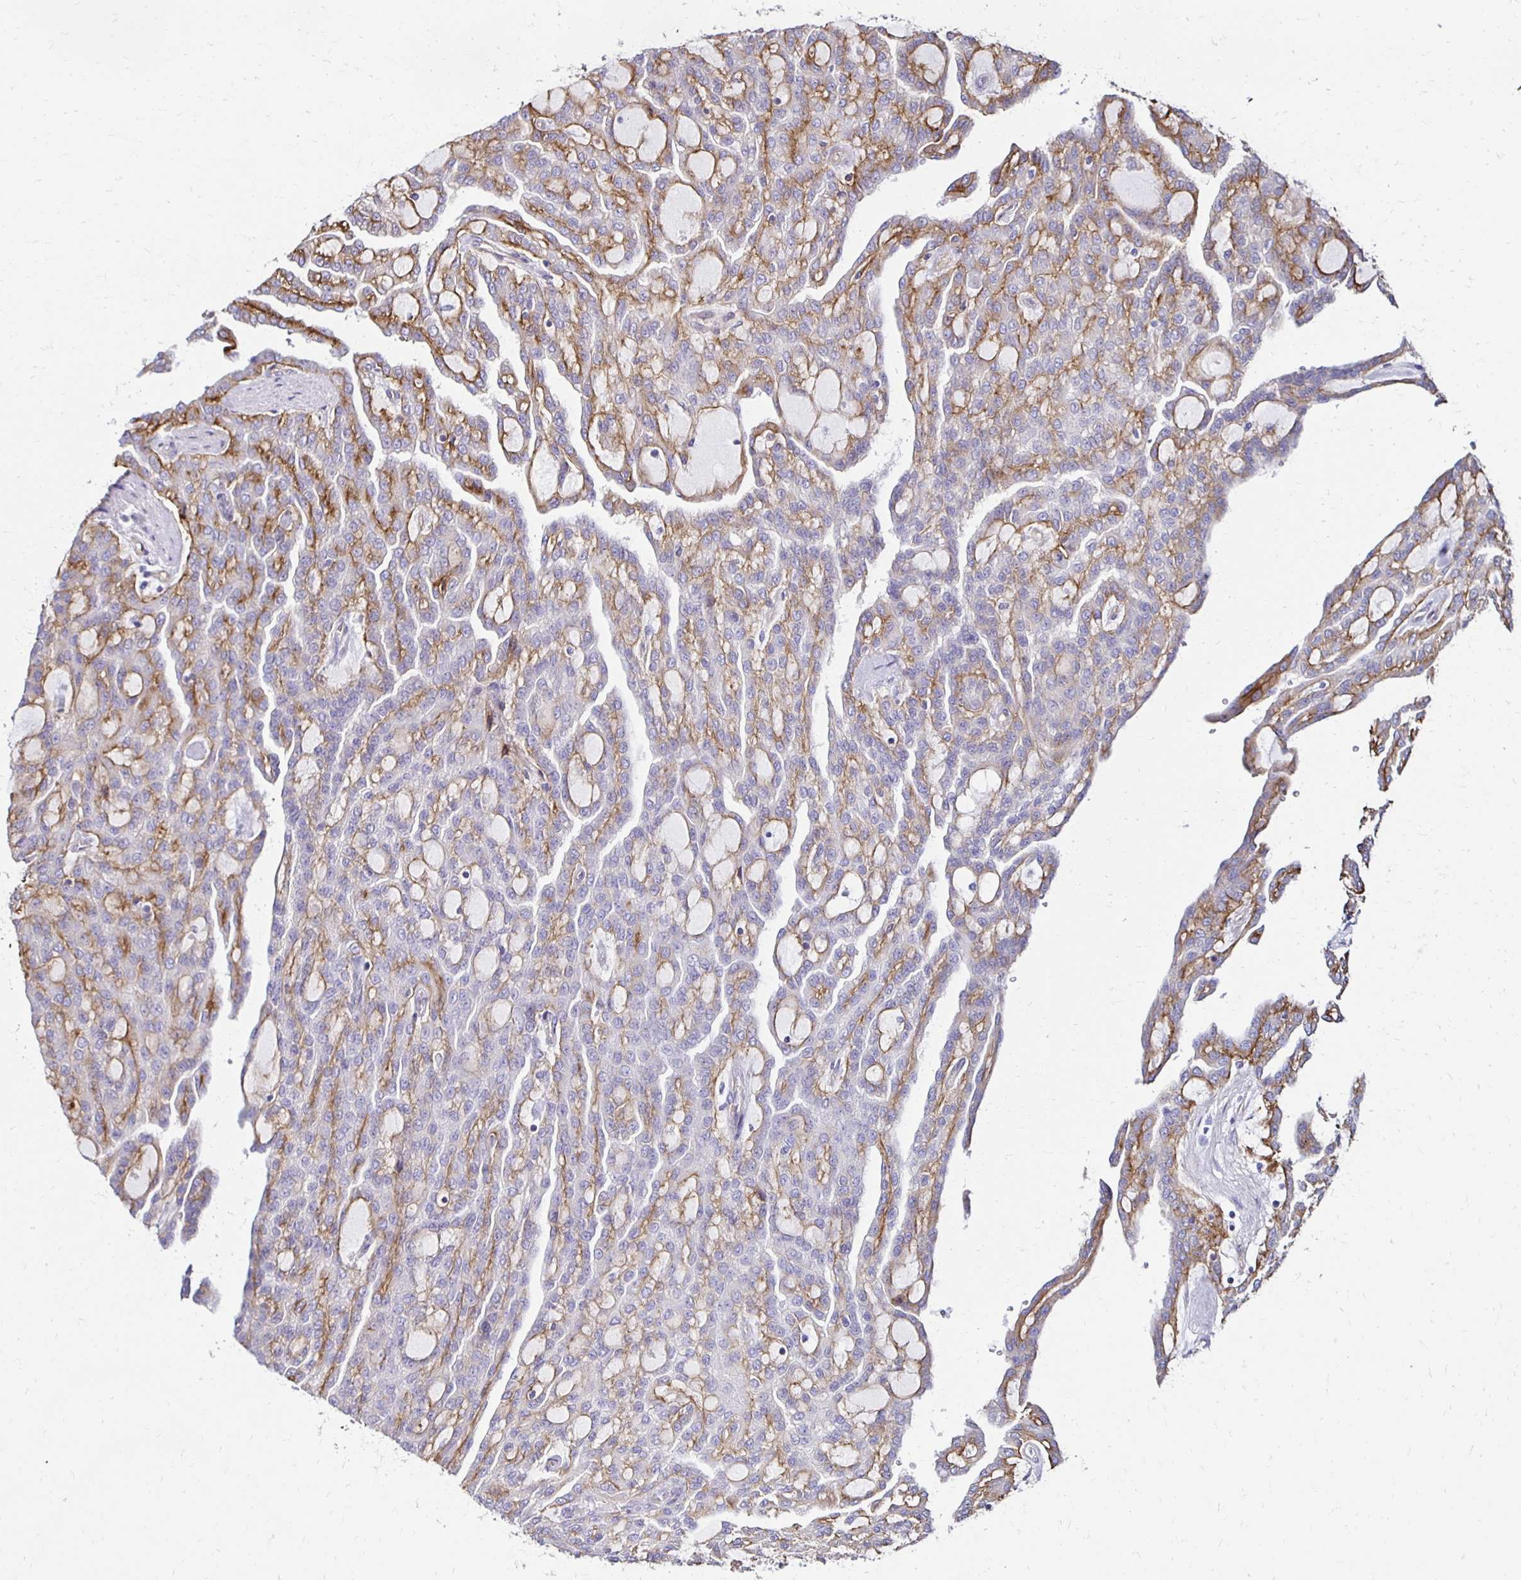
{"staining": {"intensity": "moderate", "quantity": "<25%", "location": "cytoplasmic/membranous"}, "tissue": "renal cancer", "cell_type": "Tumor cells", "image_type": "cancer", "snomed": [{"axis": "morphology", "description": "Adenocarcinoma, NOS"}, {"axis": "topography", "description": "Kidney"}], "caption": "Immunohistochemical staining of renal cancer (adenocarcinoma) displays low levels of moderate cytoplasmic/membranous protein expression in approximately <25% of tumor cells. (DAB (3,3'-diaminobenzidine) IHC, brown staining for protein, blue staining for nuclei).", "gene": "ITGB1", "patient": {"sex": "male", "age": 63}}